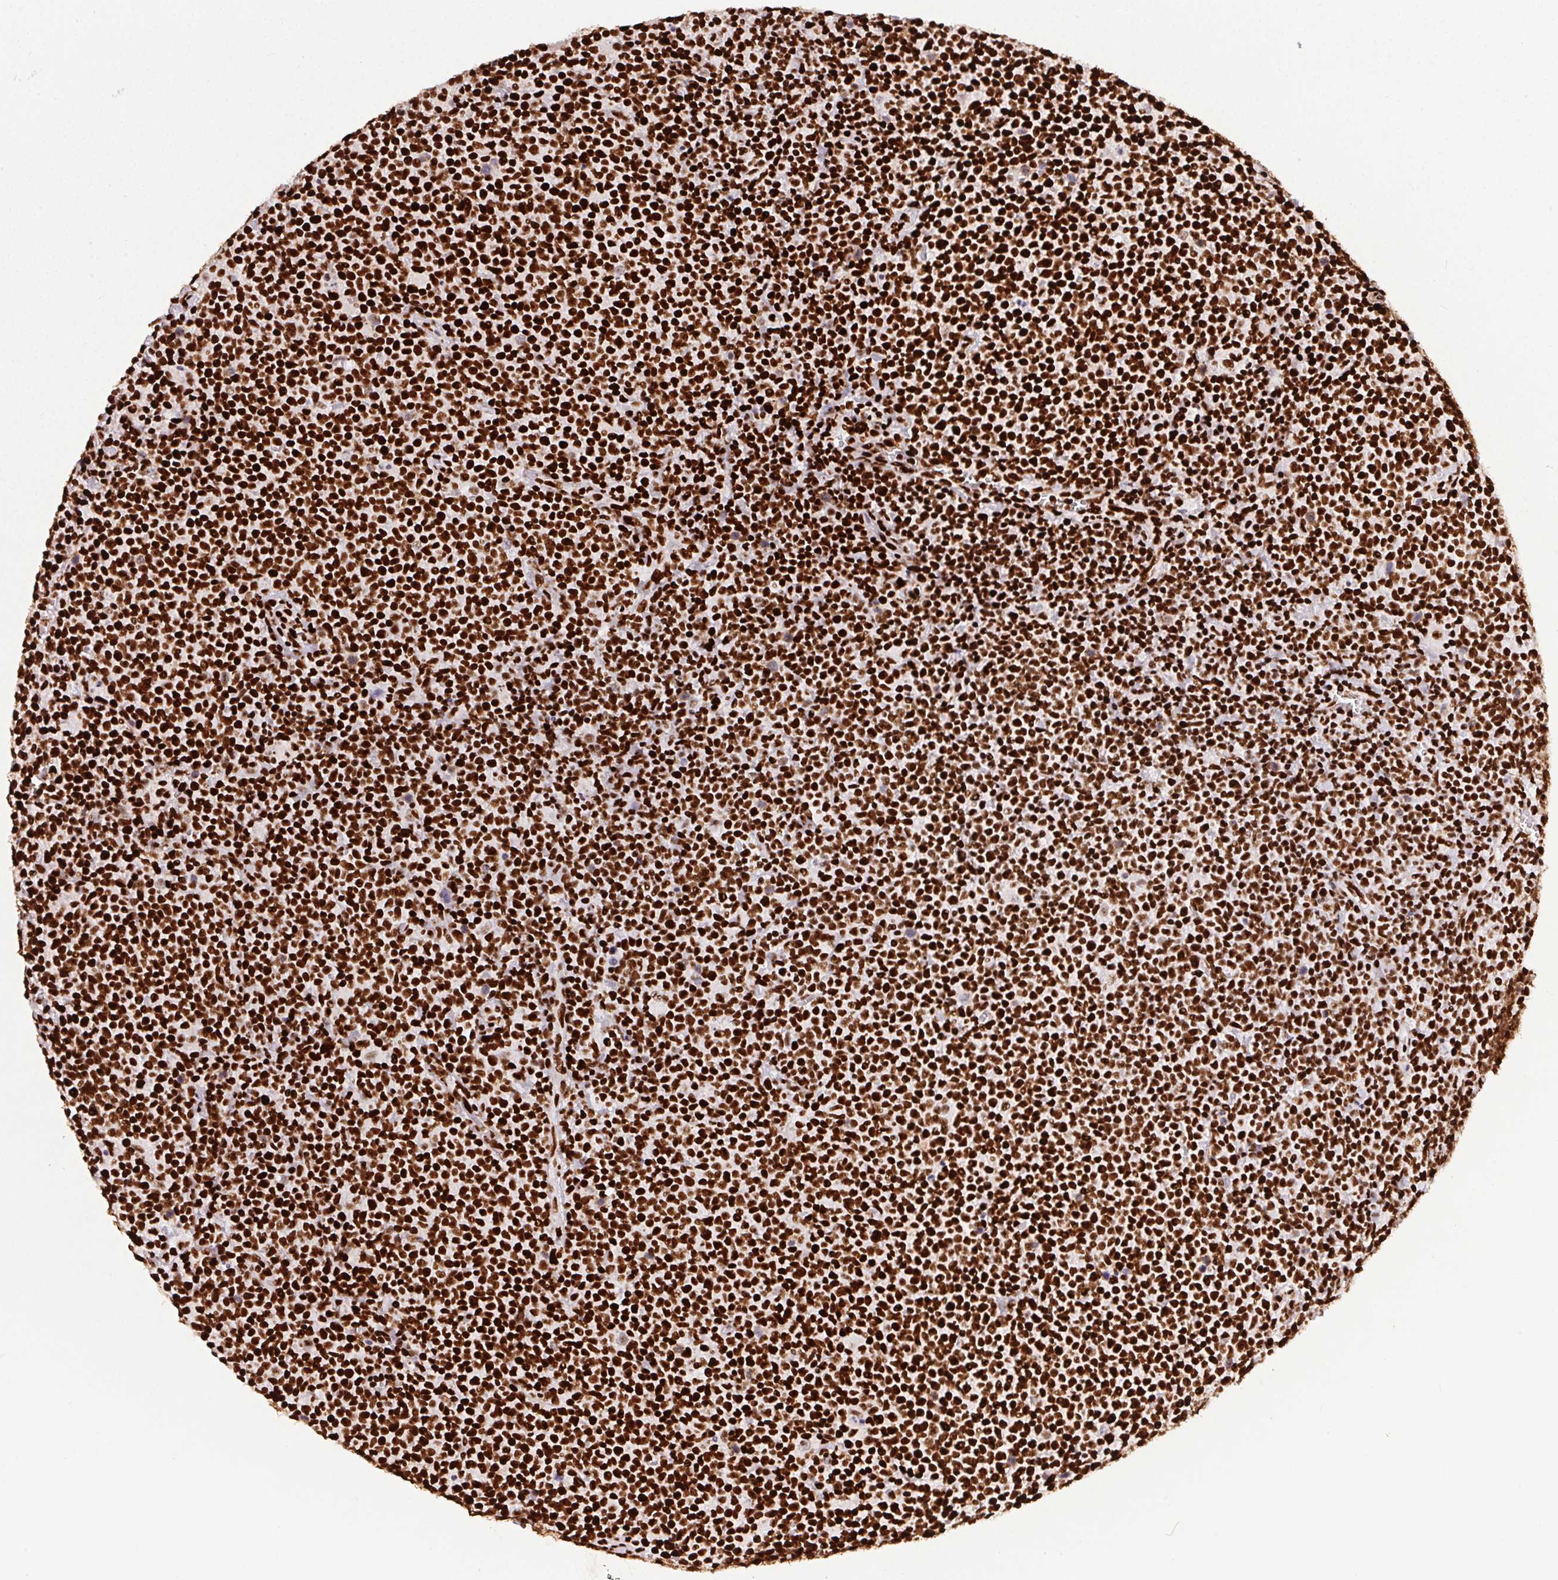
{"staining": {"intensity": "strong", "quantity": ">75%", "location": "nuclear"}, "tissue": "lymphoma", "cell_type": "Tumor cells", "image_type": "cancer", "snomed": [{"axis": "morphology", "description": "Malignant lymphoma, non-Hodgkin's type, High grade"}, {"axis": "topography", "description": "Lymph node"}], "caption": "This image demonstrates IHC staining of human malignant lymphoma, non-Hodgkin's type (high-grade), with high strong nuclear staining in about >75% of tumor cells.", "gene": "PAGE3", "patient": {"sex": "male", "age": 61}}